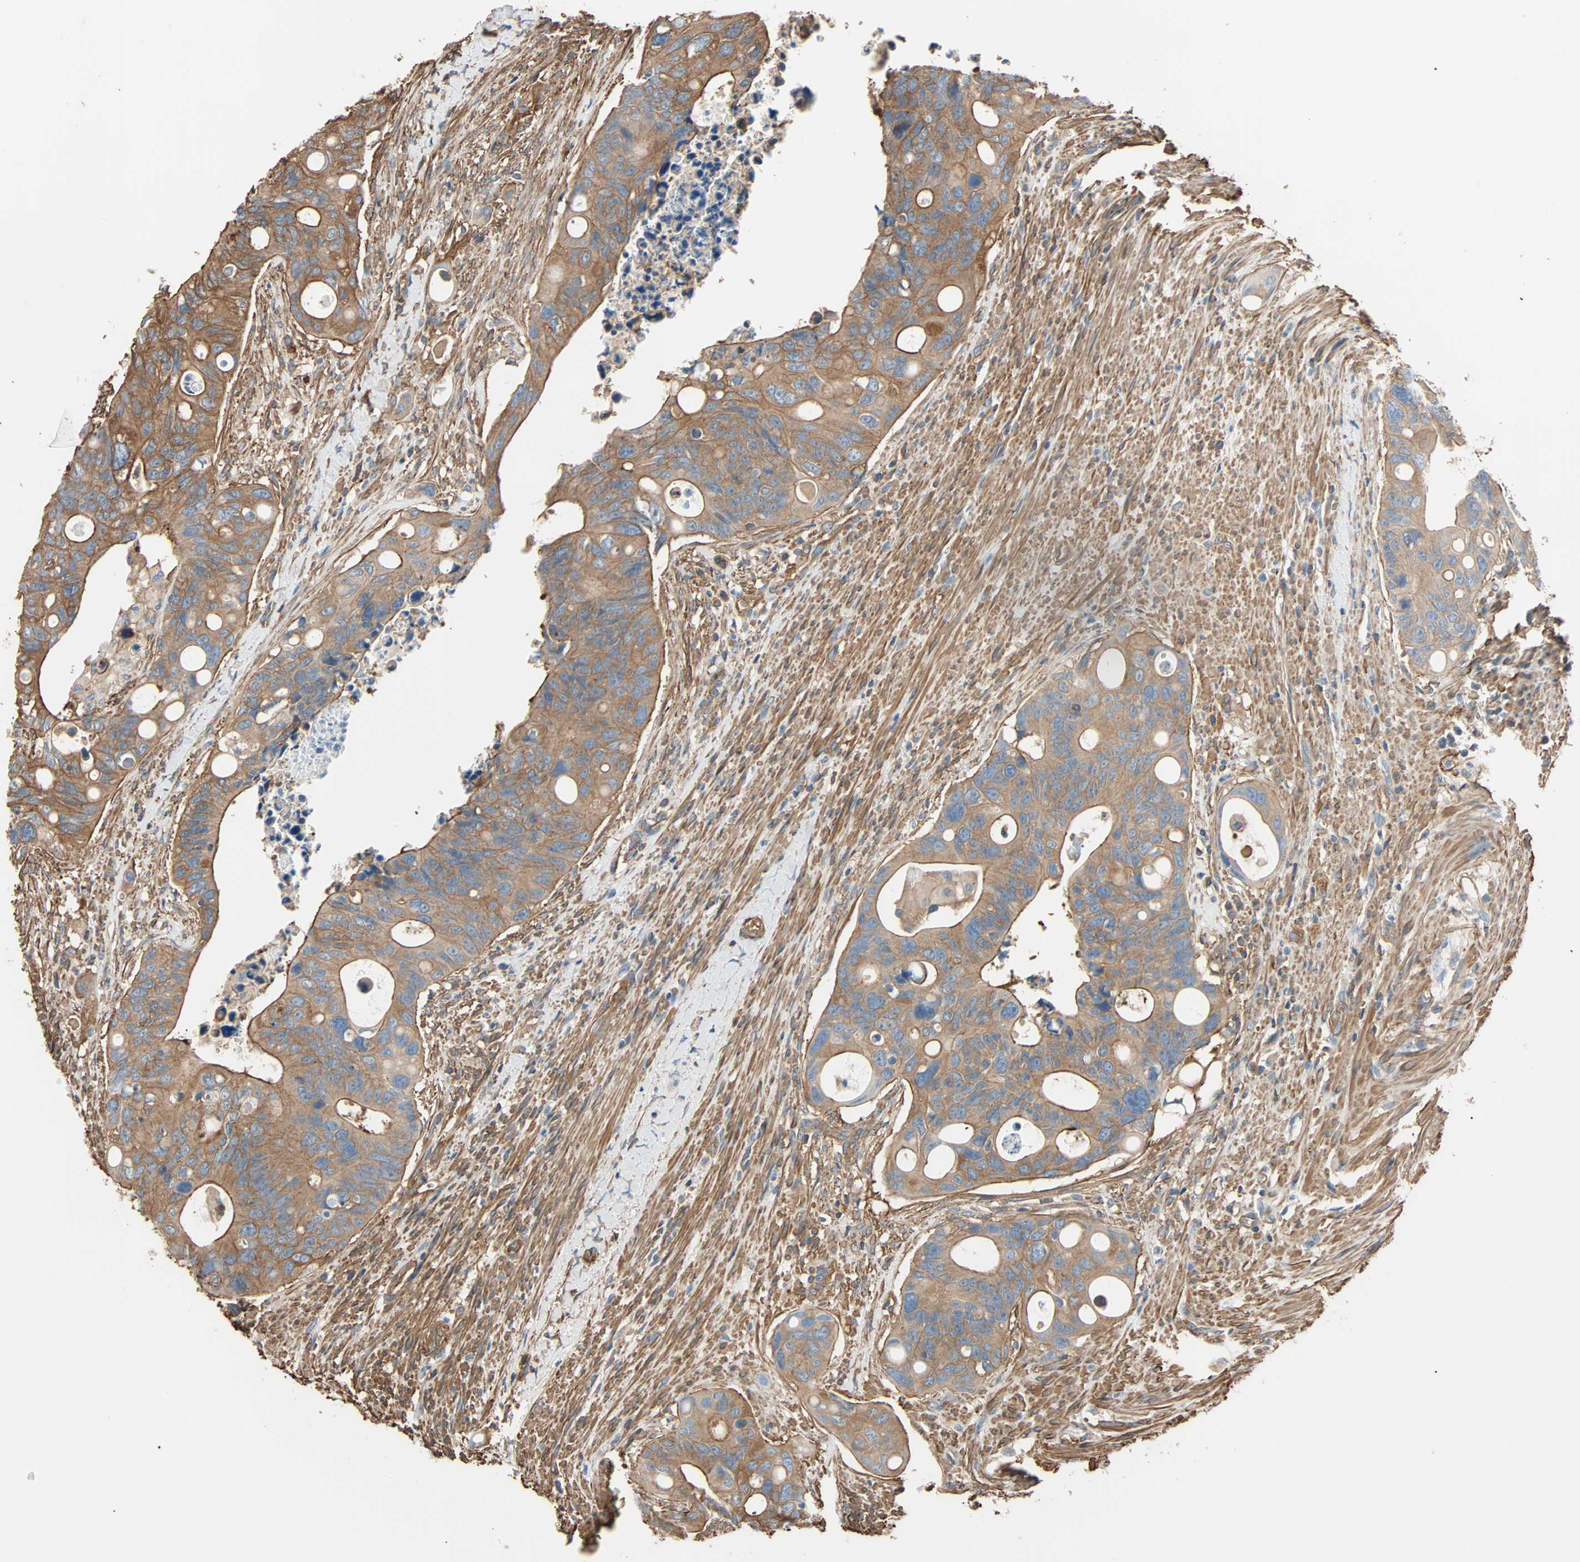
{"staining": {"intensity": "moderate", "quantity": ">75%", "location": "cytoplasmic/membranous"}, "tissue": "colorectal cancer", "cell_type": "Tumor cells", "image_type": "cancer", "snomed": [{"axis": "morphology", "description": "Adenocarcinoma, NOS"}, {"axis": "topography", "description": "Colon"}], "caption": "This is a photomicrograph of IHC staining of adenocarcinoma (colorectal), which shows moderate positivity in the cytoplasmic/membranous of tumor cells.", "gene": "GALNT10", "patient": {"sex": "female", "age": 57}}